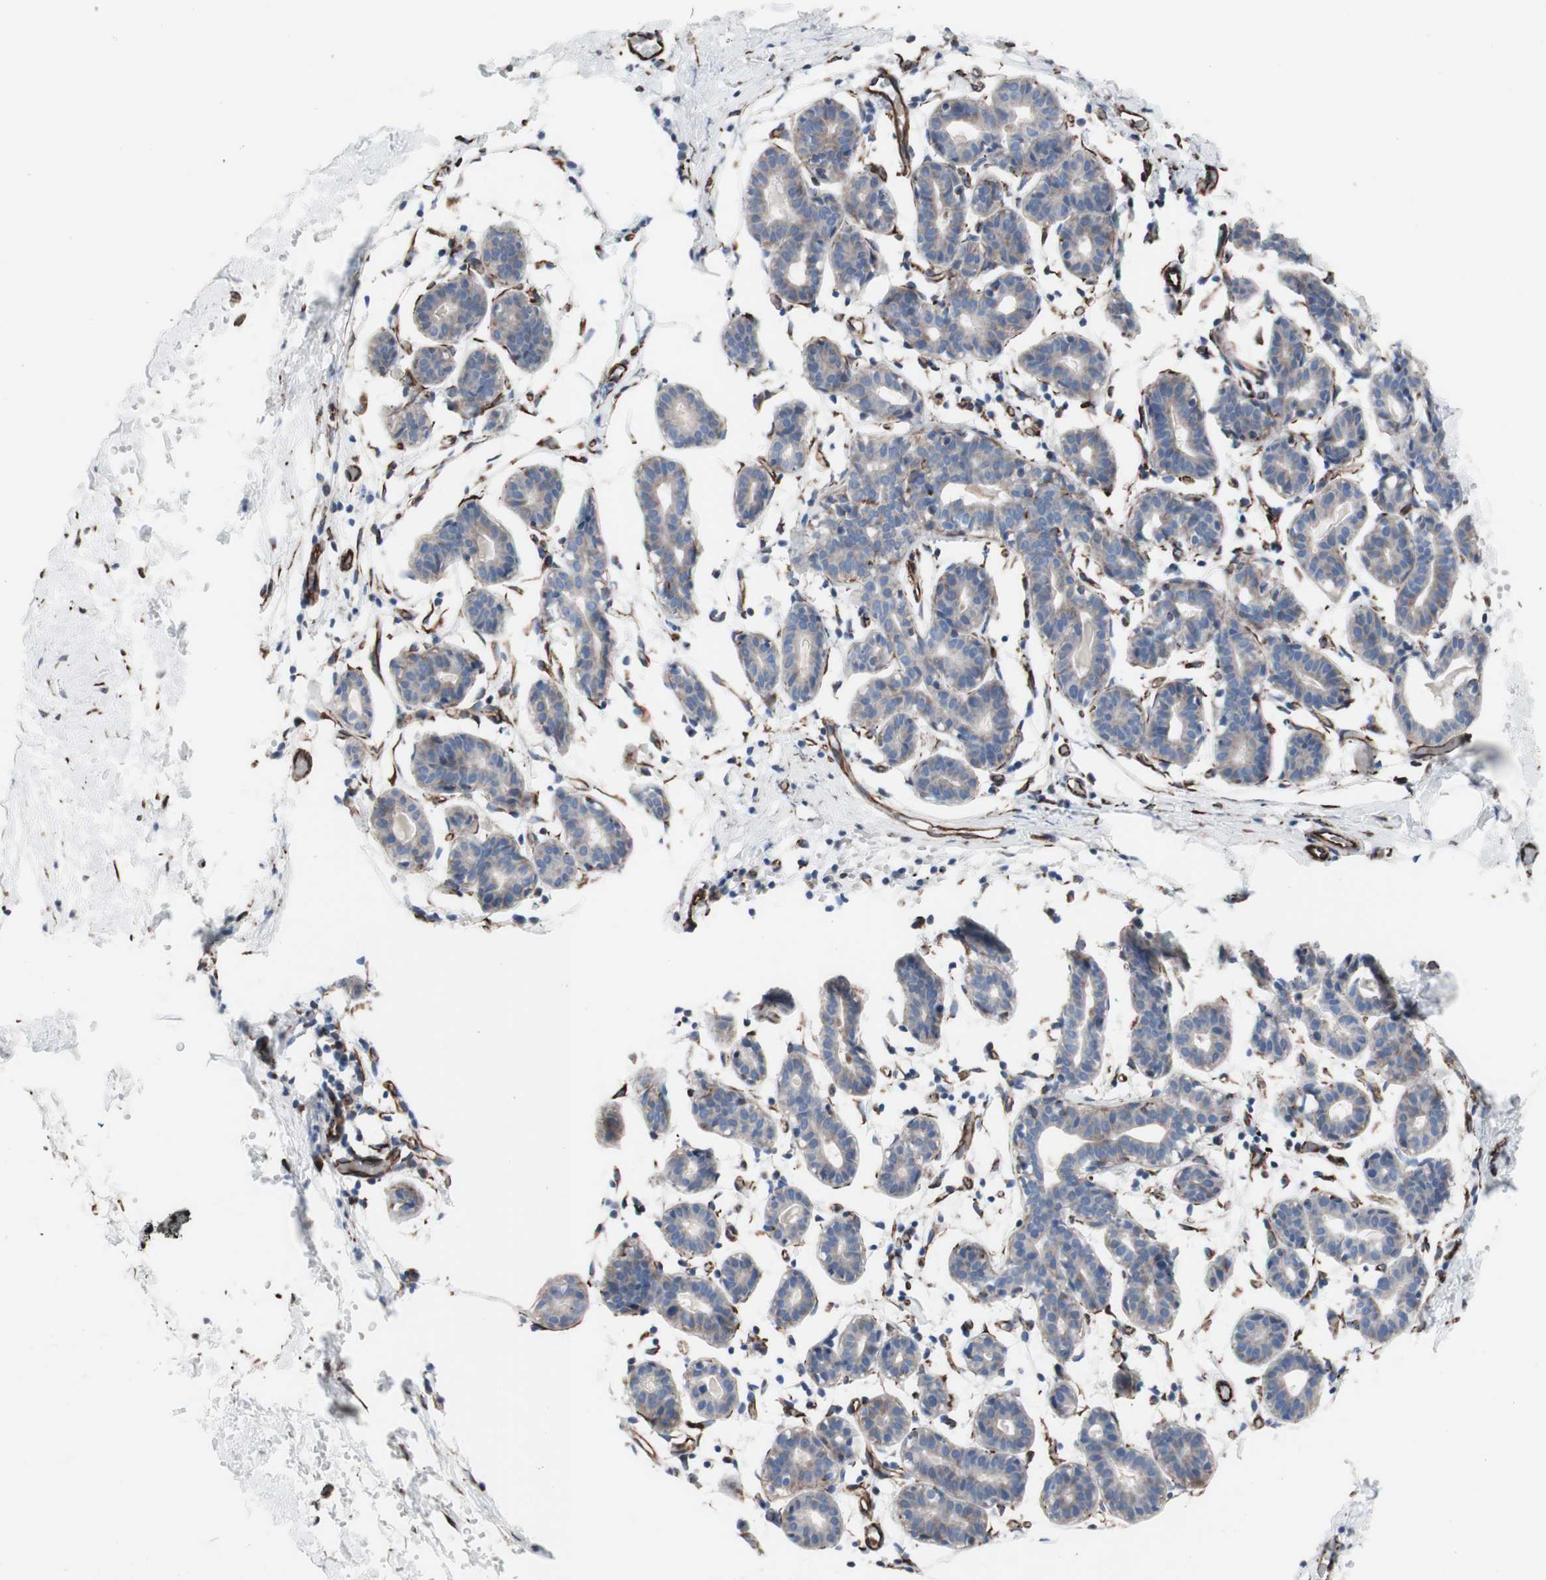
{"staining": {"intensity": "negative", "quantity": "none", "location": "none"}, "tissue": "breast", "cell_type": "Adipocytes", "image_type": "normal", "snomed": [{"axis": "morphology", "description": "Normal tissue, NOS"}, {"axis": "topography", "description": "Breast"}], "caption": "This is a image of IHC staining of normal breast, which shows no expression in adipocytes.", "gene": "AGPAT5", "patient": {"sex": "female", "age": 27}}